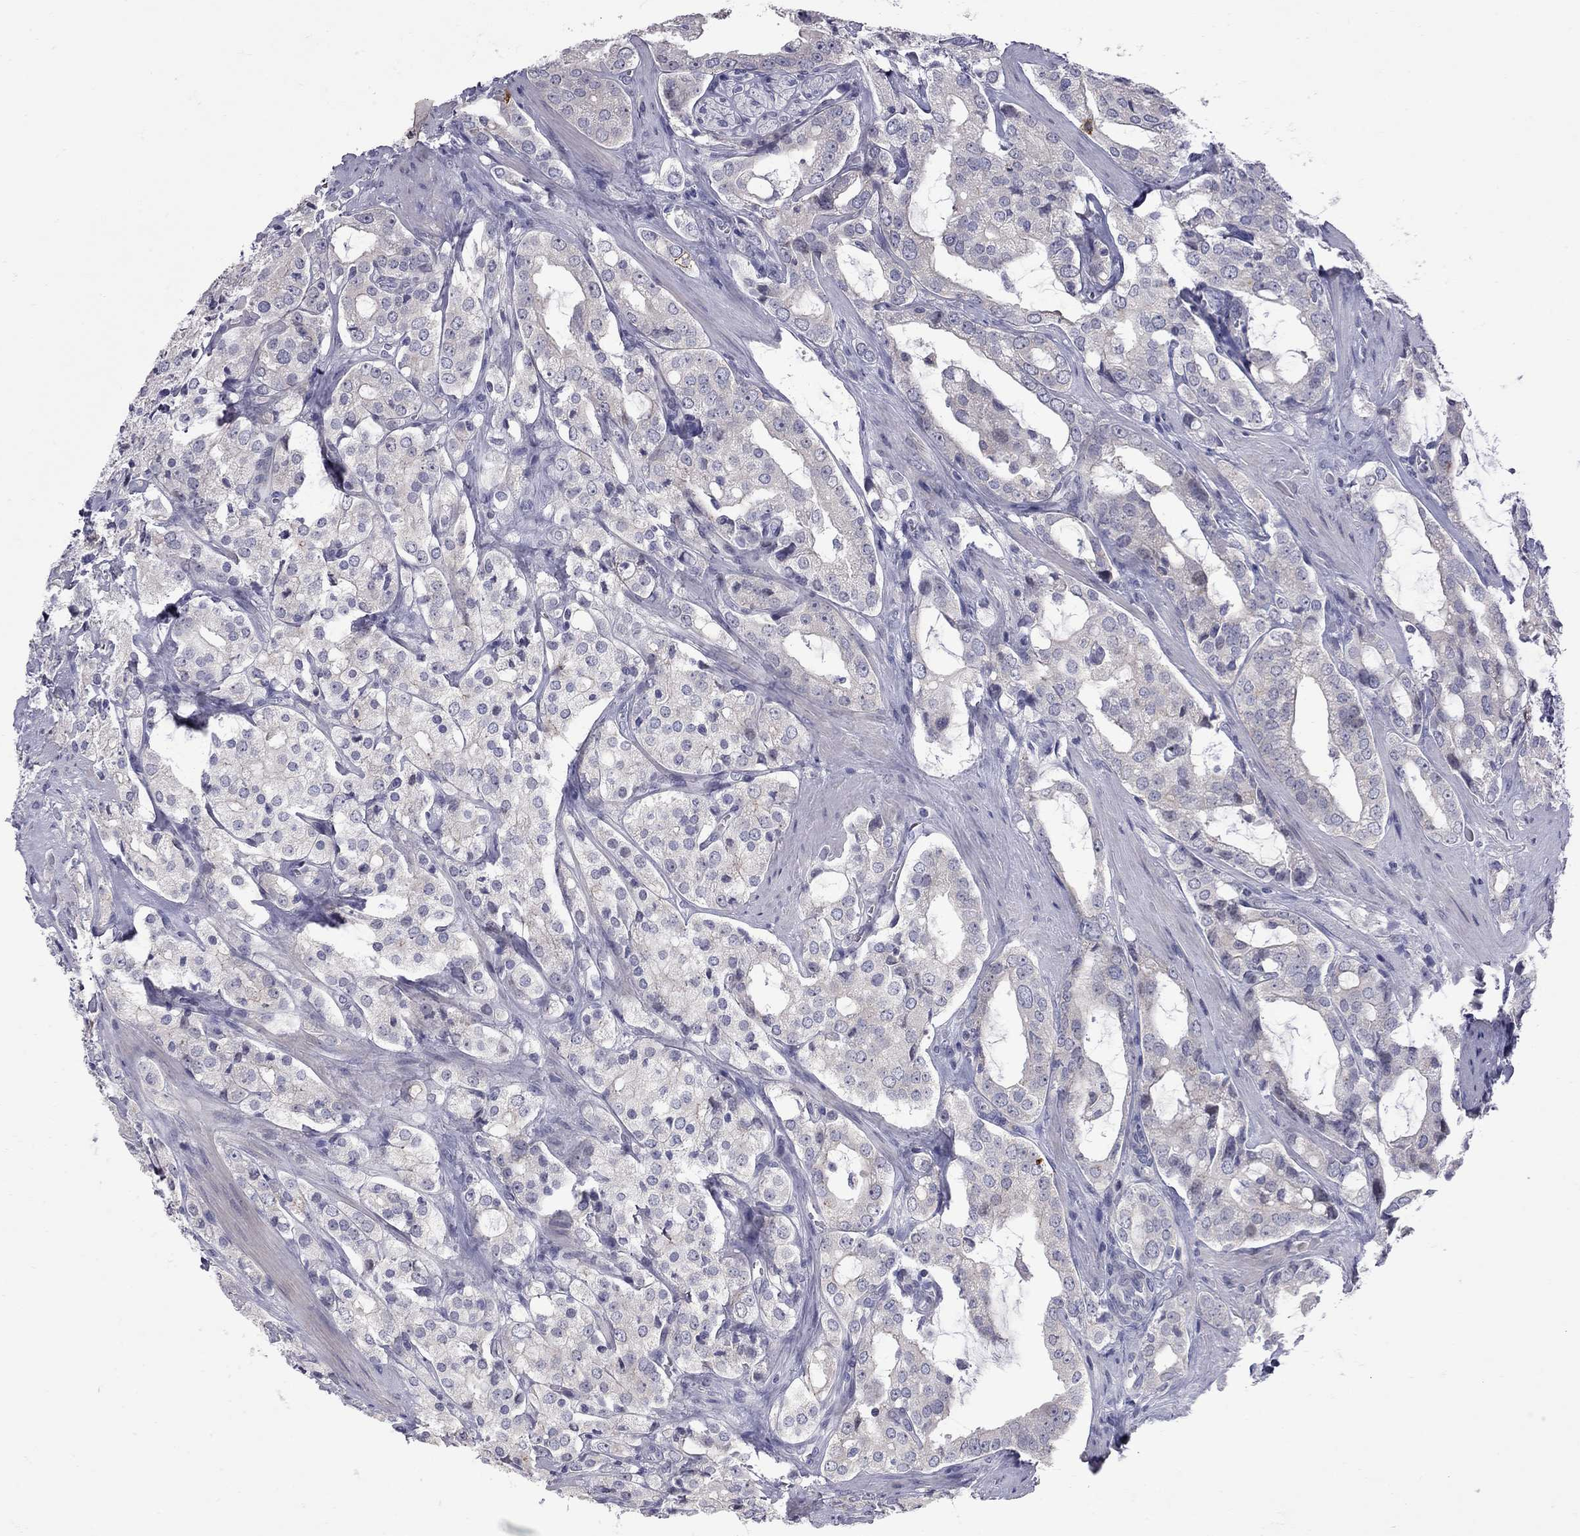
{"staining": {"intensity": "weak", "quantity": "<25%", "location": "cytoplasmic/membranous"}, "tissue": "prostate cancer", "cell_type": "Tumor cells", "image_type": "cancer", "snomed": [{"axis": "morphology", "description": "Adenocarcinoma, NOS"}, {"axis": "topography", "description": "Prostate"}], "caption": "Immunohistochemistry photomicrograph of human prostate cancer (adenocarcinoma) stained for a protein (brown), which shows no staining in tumor cells.", "gene": "NRARP", "patient": {"sex": "male", "age": 66}}